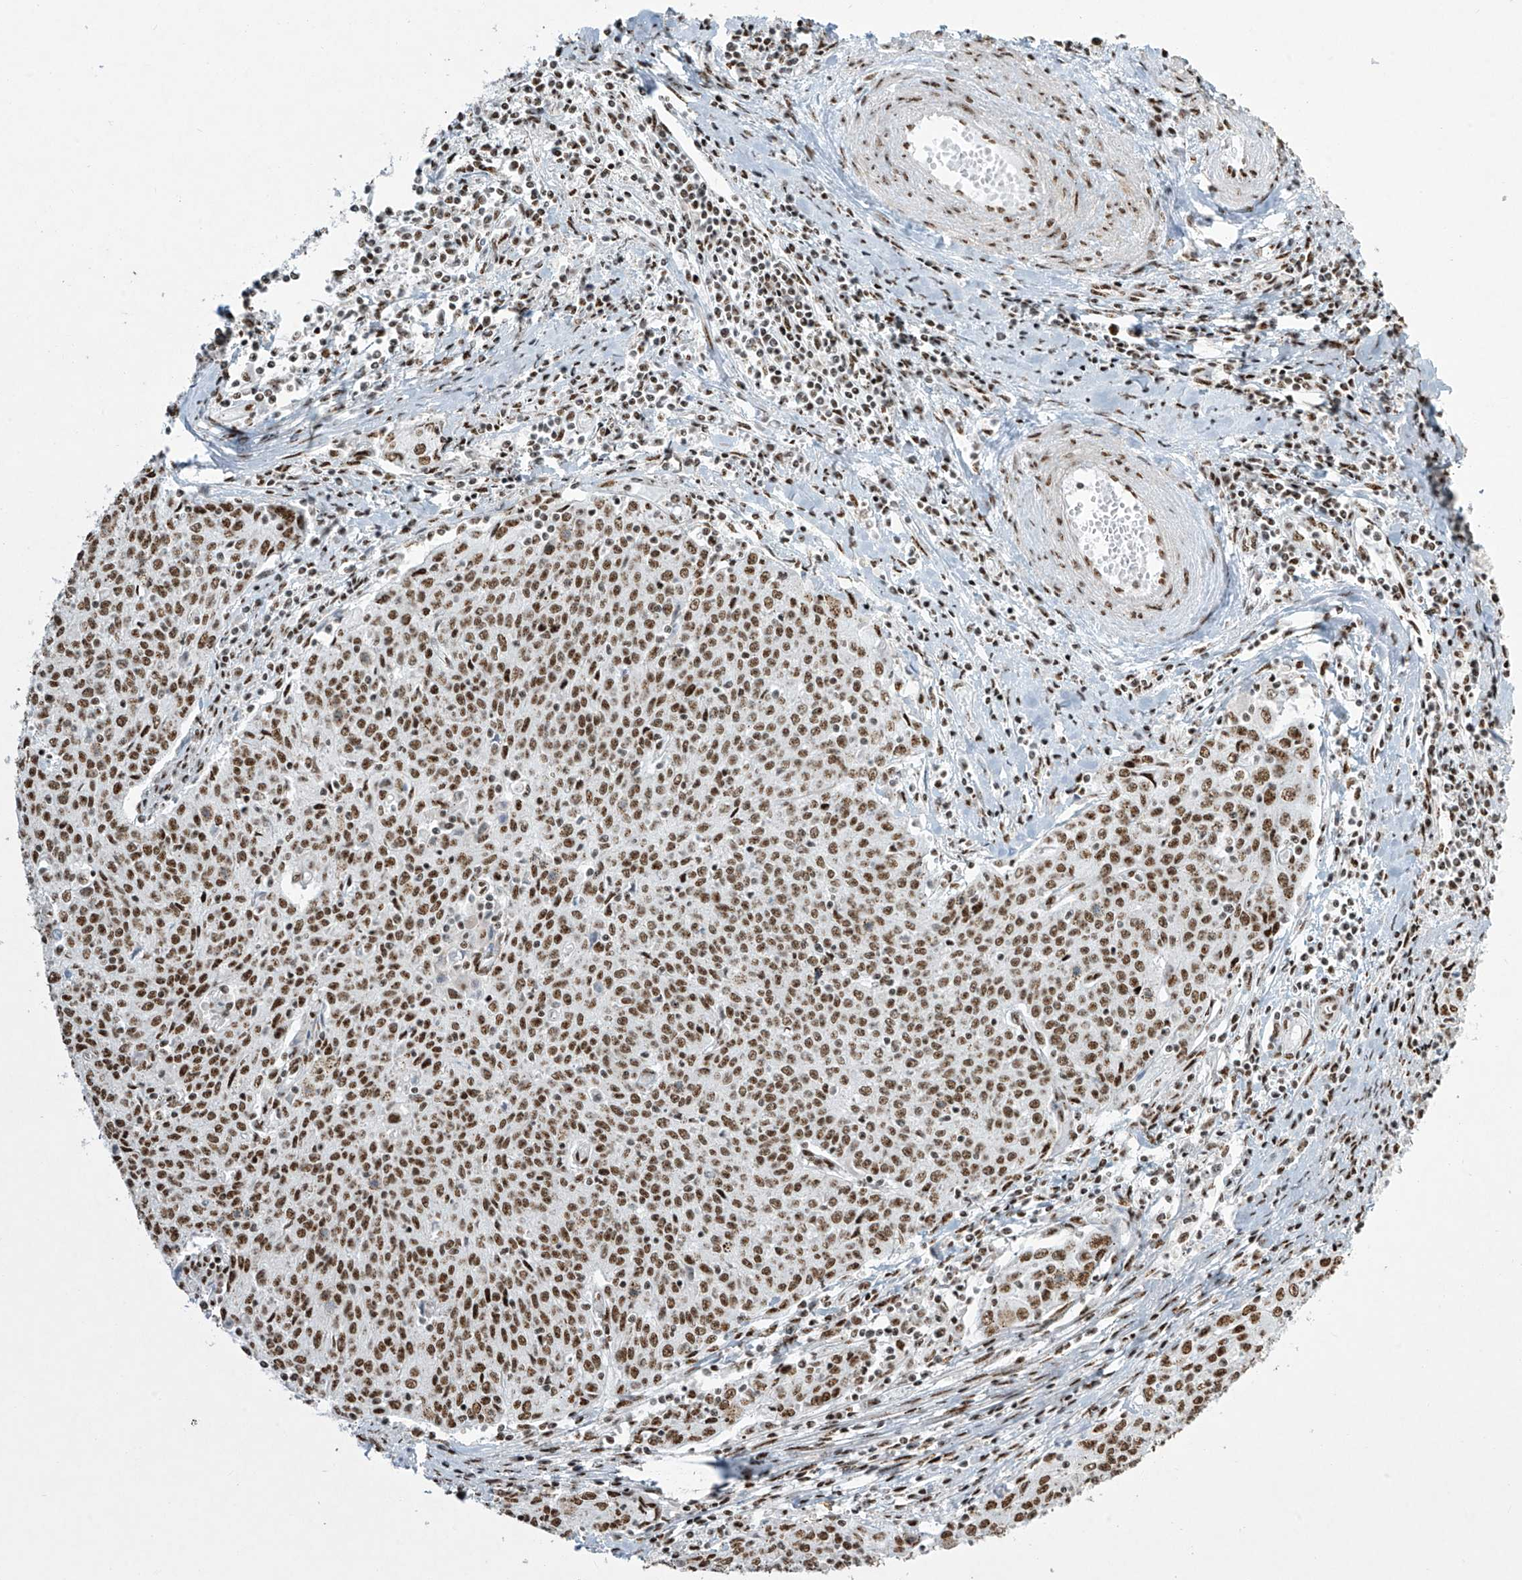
{"staining": {"intensity": "moderate", "quantity": ">75%", "location": "nuclear"}, "tissue": "cervical cancer", "cell_type": "Tumor cells", "image_type": "cancer", "snomed": [{"axis": "morphology", "description": "Squamous cell carcinoma, NOS"}, {"axis": "topography", "description": "Cervix"}], "caption": "Immunohistochemical staining of cervical cancer shows moderate nuclear protein positivity in about >75% of tumor cells.", "gene": "MS4A6A", "patient": {"sex": "female", "age": 48}}